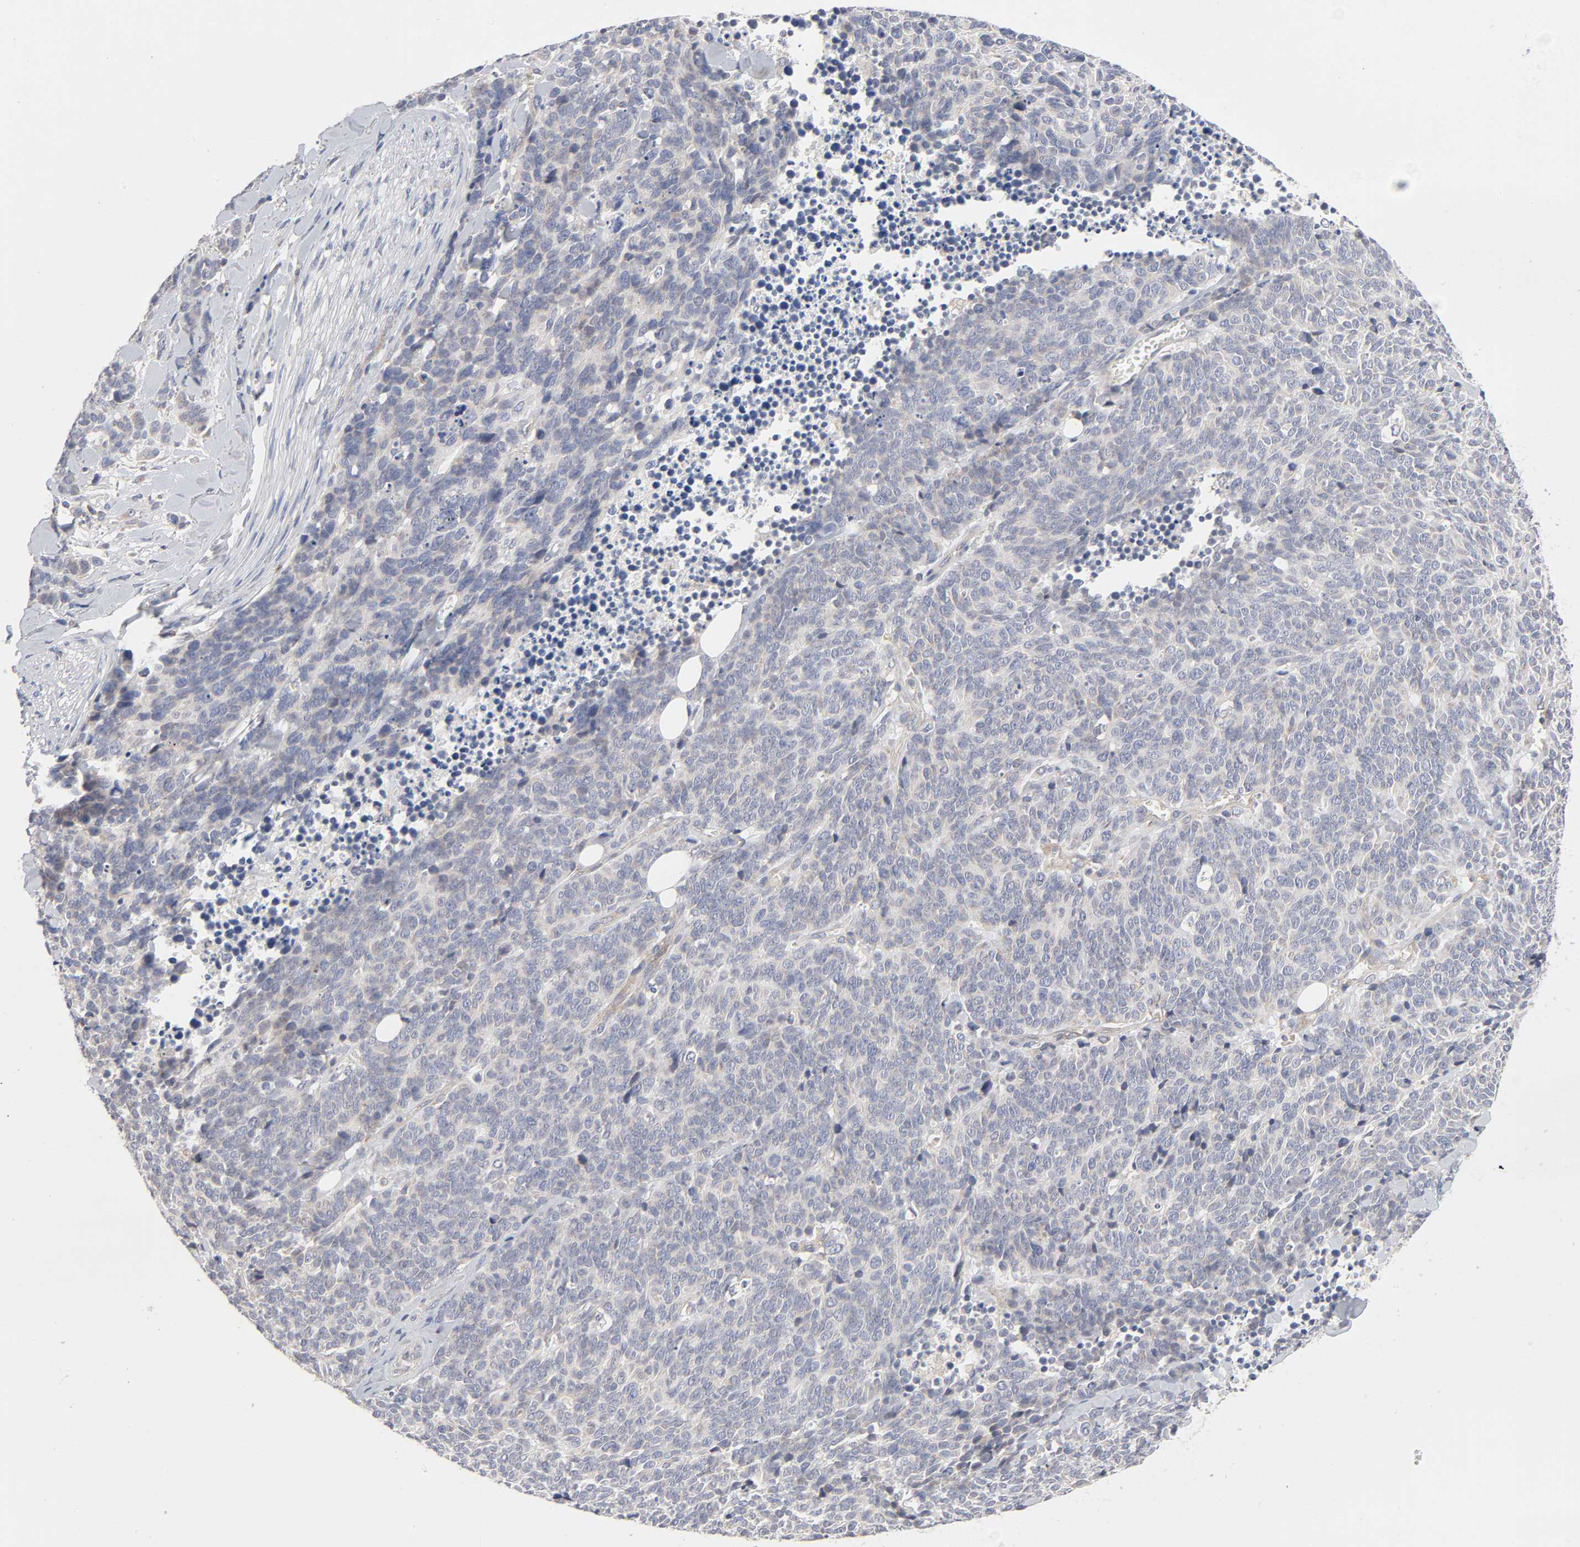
{"staining": {"intensity": "weak", "quantity": "<25%", "location": "cytoplasmic/membranous"}, "tissue": "lung cancer", "cell_type": "Tumor cells", "image_type": "cancer", "snomed": [{"axis": "morphology", "description": "Neoplasm, malignant, NOS"}, {"axis": "topography", "description": "Lung"}], "caption": "The immunohistochemistry (IHC) image has no significant staining in tumor cells of malignant neoplasm (lung) tissue.", "gene": "IL4R", "patient": {"sex": "female", "age": 58}}